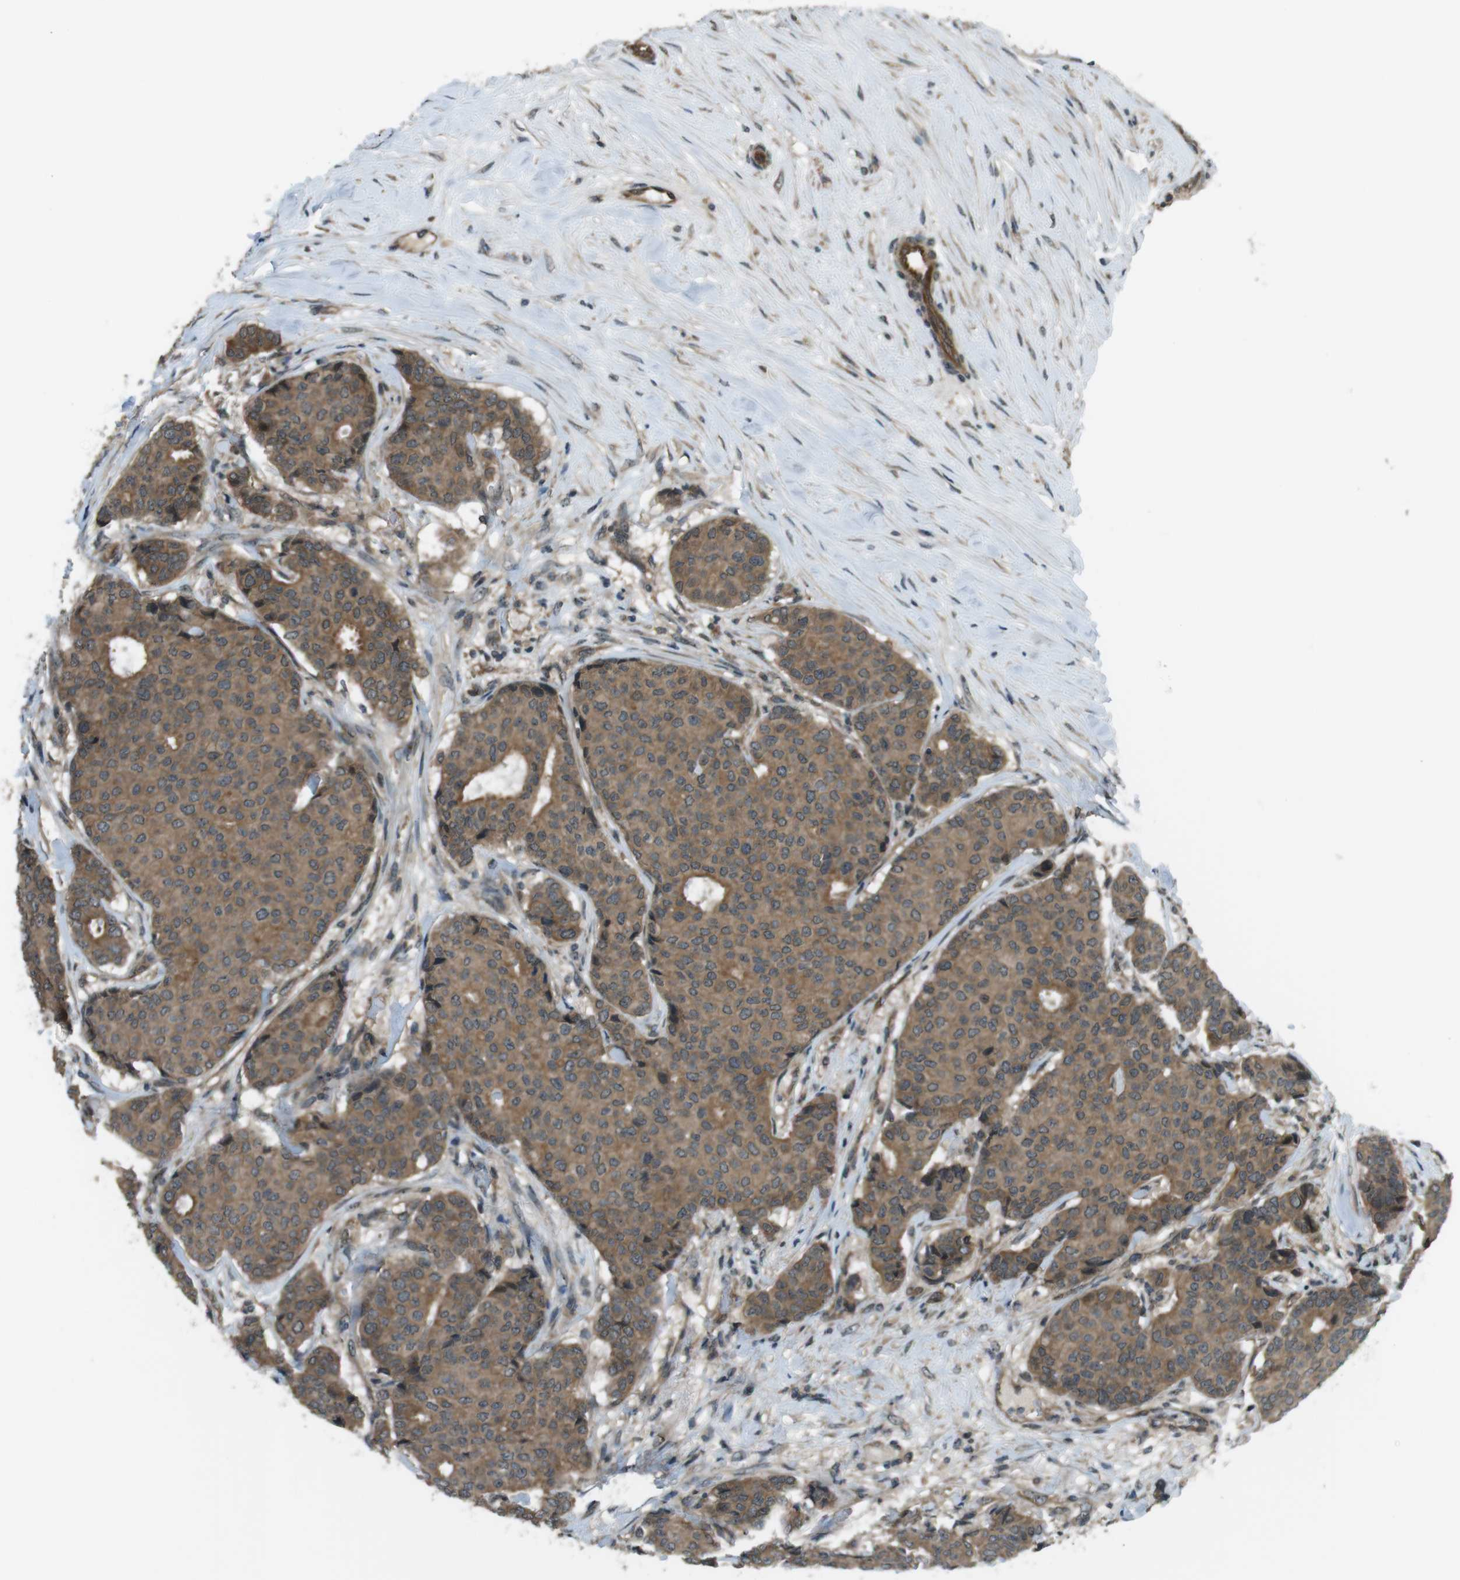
{"staining": {"intensity": "moderate", "quantity": ">75%", "location": "cytoplasmic/membranous"}, "tissue": "breast cancer", "cell_type": "Tumor cells", "image_type": "cancer", "snomed": [{"axis": "morphology", "description": "Duct carcinoma"}, {"axis": "topography", "description": "Breast"}], "caption": "Approximately >75% of tumor cells in breast invasive ductal carcinoma show moderate cytoplasmic/membranous protein expression as visualized by brown immunohistochemical staining.", "gene": "TIAM2", "patient": {"sex": "female", "age": 75}}